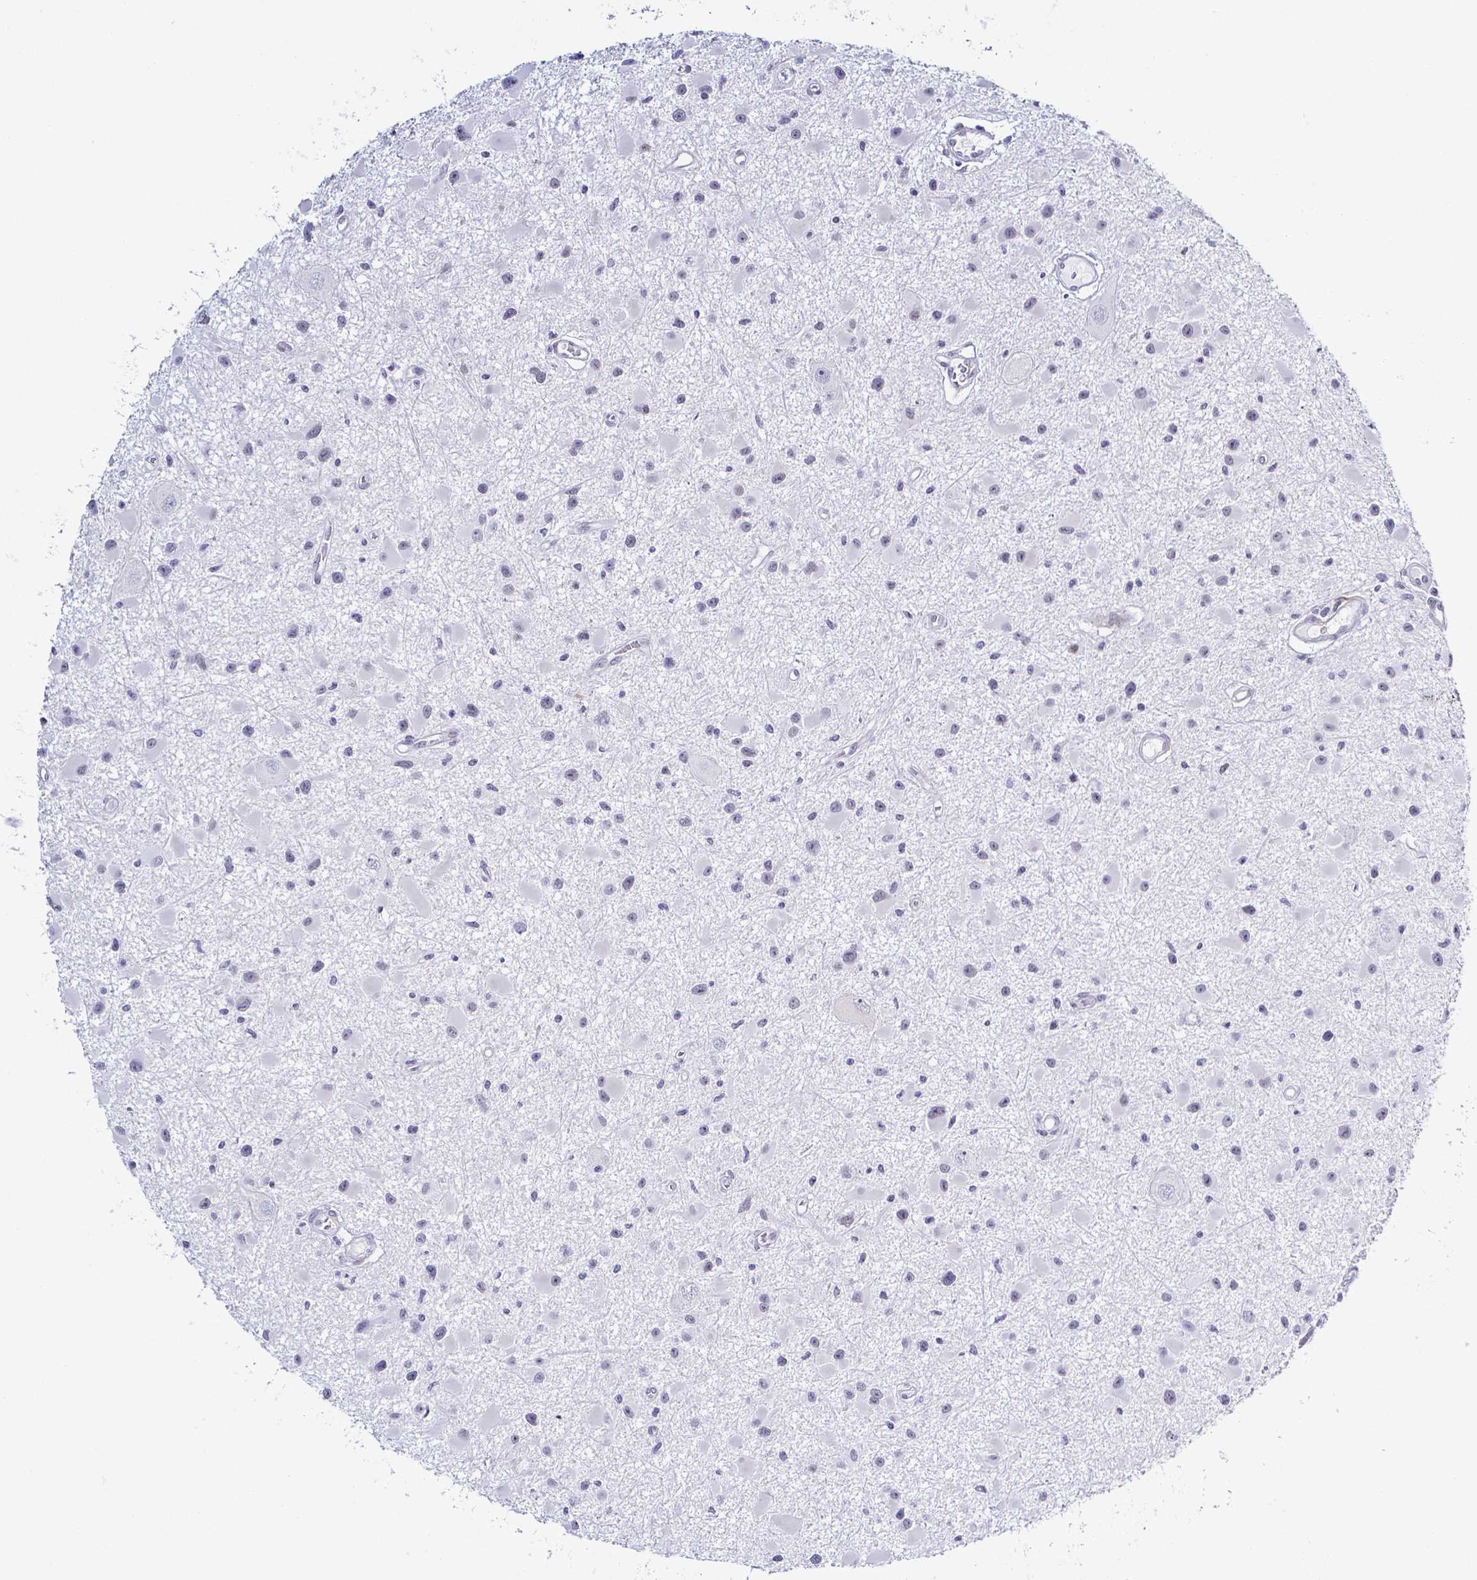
{"staining": {"intensity": "negative", "quantity": "none", "location": "none"}, "tissue": "glioma", "cell_type": "Tumor cells", "image_type": "cancer", "snomed": [{"axis": "morphology", "description": "Glioma, malignant, High grade"}, {"axis": "topography", "description": "Brain"}], "caption": "IHC of human malignant glioma (high-grade) shows no staining in tumor cells. (DAB (3,3'-diaminobenzidine) IHC visualized using brightfield microscopy, high magnification).", "gene": "FAM83G", "patient": {"sex": "male", "age": 54}}